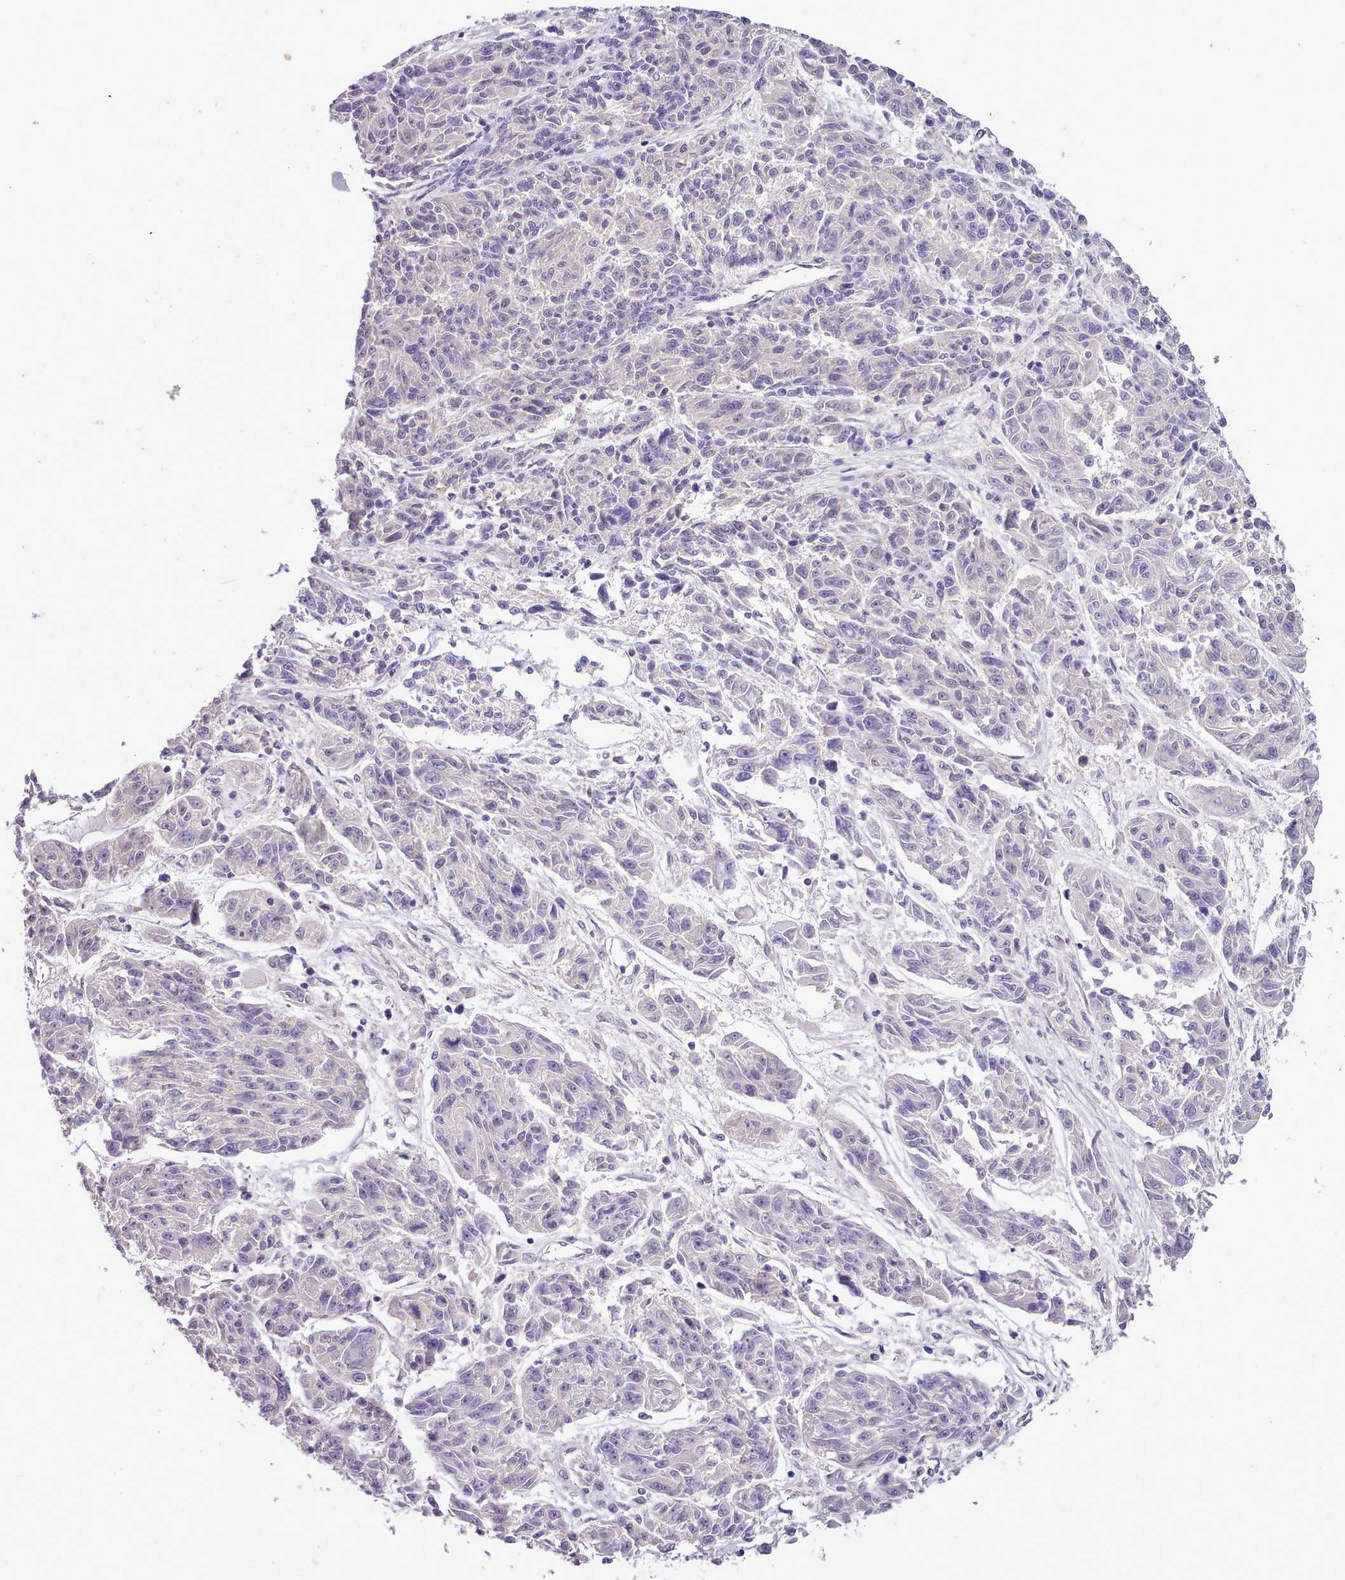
{"staining": {"intensity": "negative", "quantity": "none", "location": "none"}, "tissue": "melanoma", "cell_type": "Tumor cells", "image_type": "cancer", "snomed": [{"axis": "morphology", "description": "Malignant melanoma, NOS"}, {"axis": "topography", "description": "Skin"}], "caption": "A high-resolution micrograph shows immunohistochemistry staining of malignant melanoma, which exhibits no significant staining in tumor cells.", "gene": "SETX", "patient": {"sex": "male", "age": 53}}